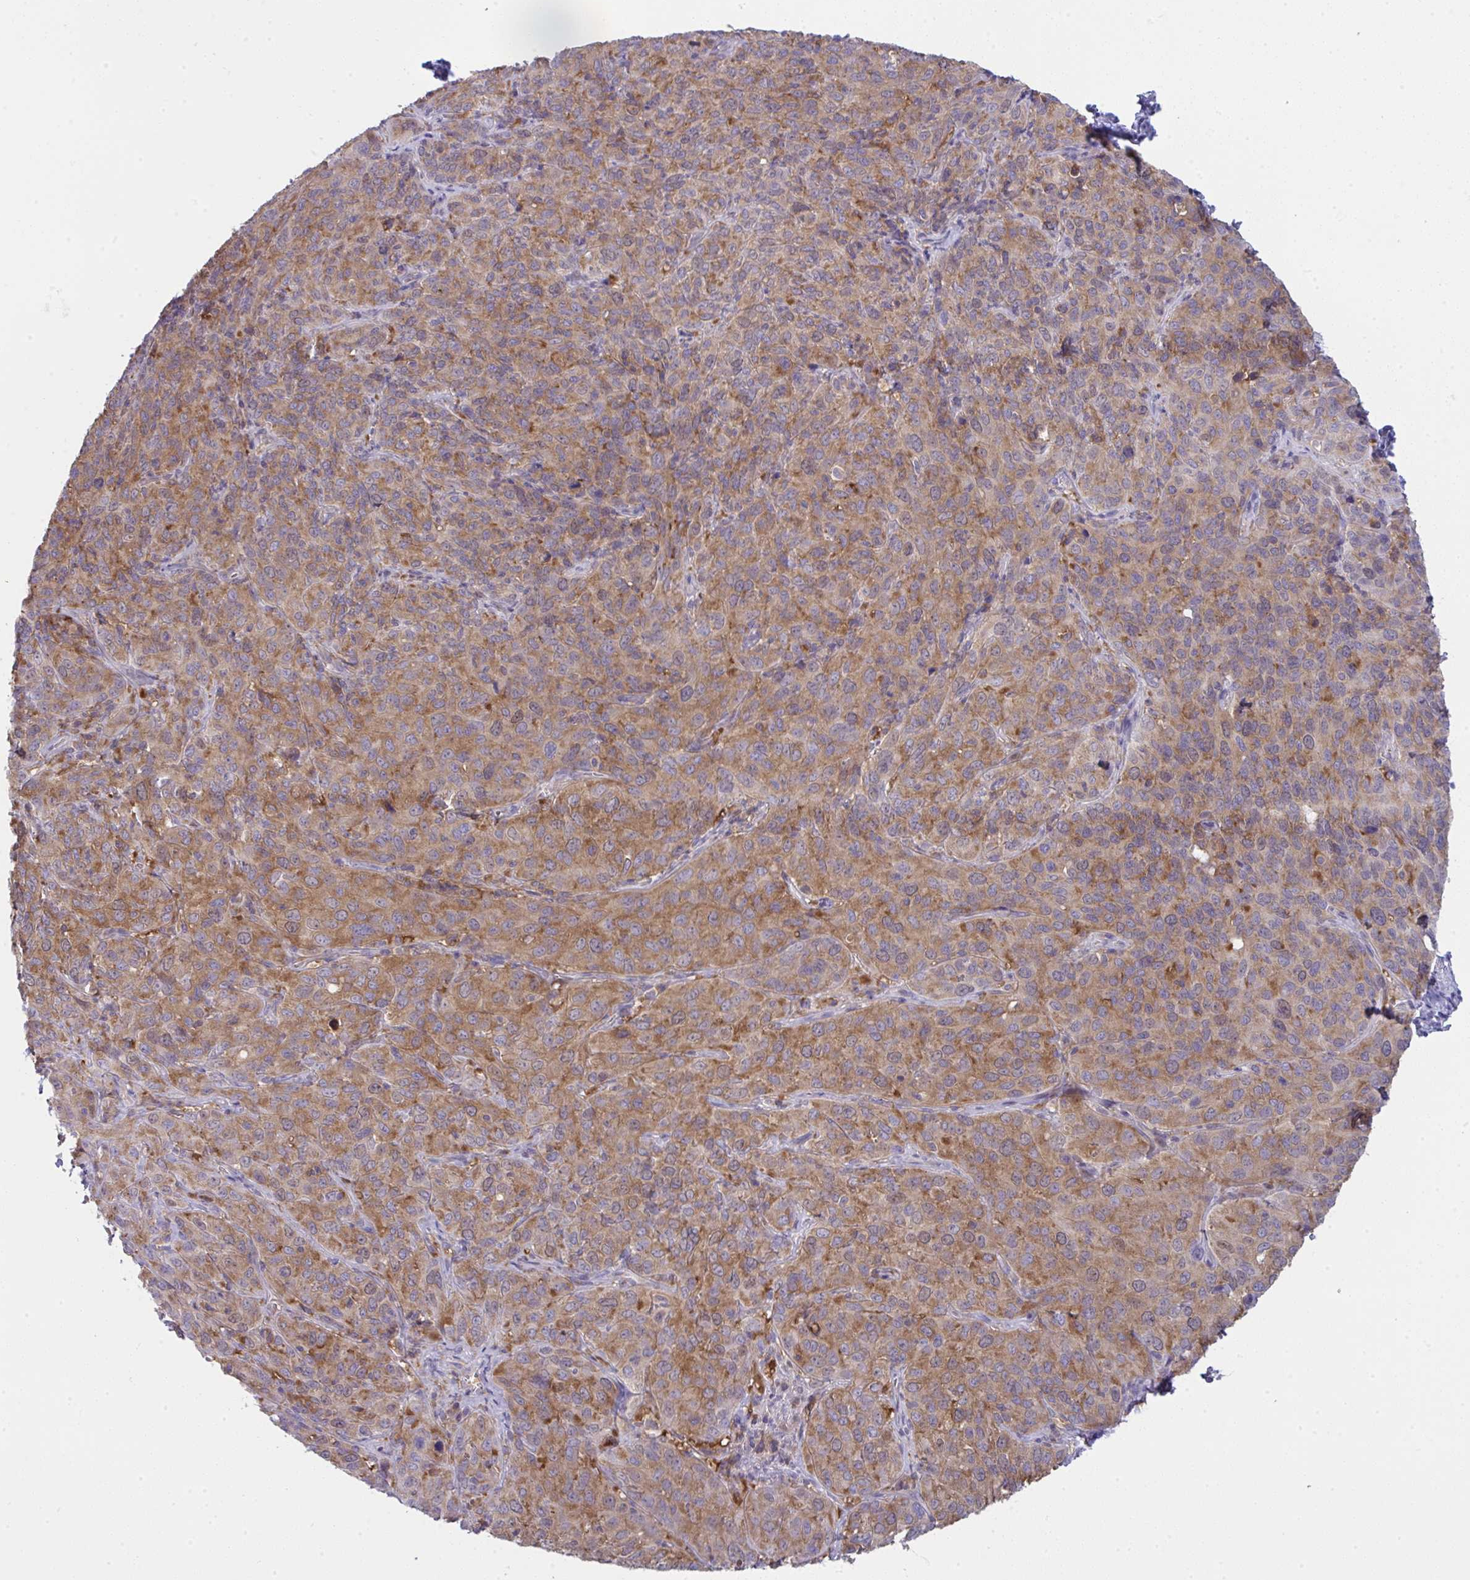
{"staining": {"intensity": "moderate", "quantity": ">75%", "location": "cytoplasmic/membranous"}, "tissue": "cervical cancer", "cell_type": "Tumor cells", "image_type": "cancer", "snomed": [{"axis": "morphology", "description": "Squamous cell carcinoma, NOS"}, {"axis": "topography", "description": "Cervix"}], "caption": "Human squamous cell carcinoma (cervical) stained with a protein marker shows moderate staining in tumor cells.", "gene": "ALDH16A1", "patient": {"sex": "female", "age": 51}}